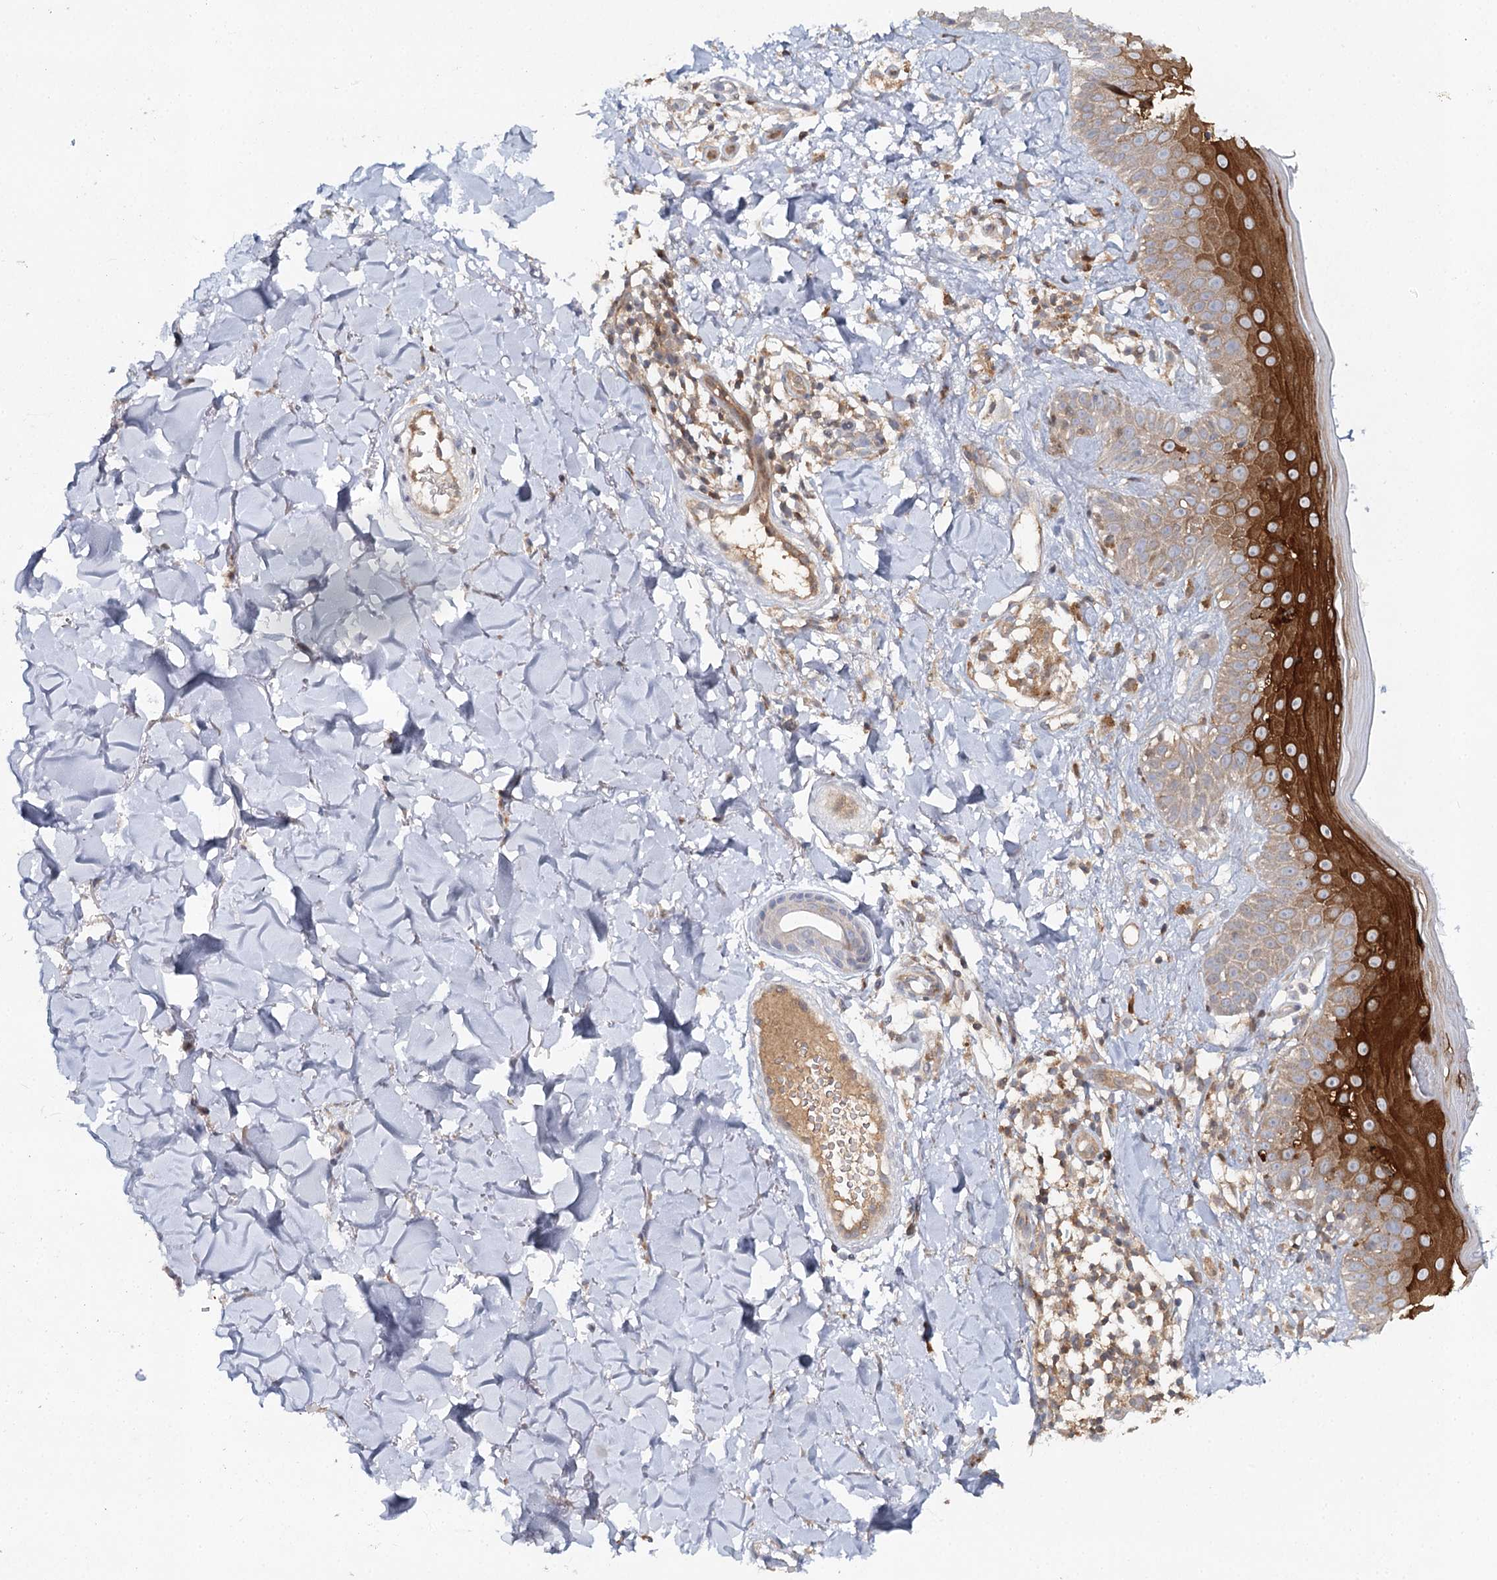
{"staining": {"intensity": "weak", "quantity": ">75%", "location": "cytoplasmic/membranous"}, "tissue": "skin", "cell_type": "Fibroblasts", "image_type": "normal", "snomed": [{"axis": "morphology", "description": "Normal tissue, NOS"}, {"axis": "topography", "description": "Skin"}], "caption": "Protein expression analysis of benign skin displays weak cytoplasmic/membranous positivity in approximately >75% of fibroblasts.", "gene": "SLC41A2", "patient": {"sex": "male", "age": 52}}